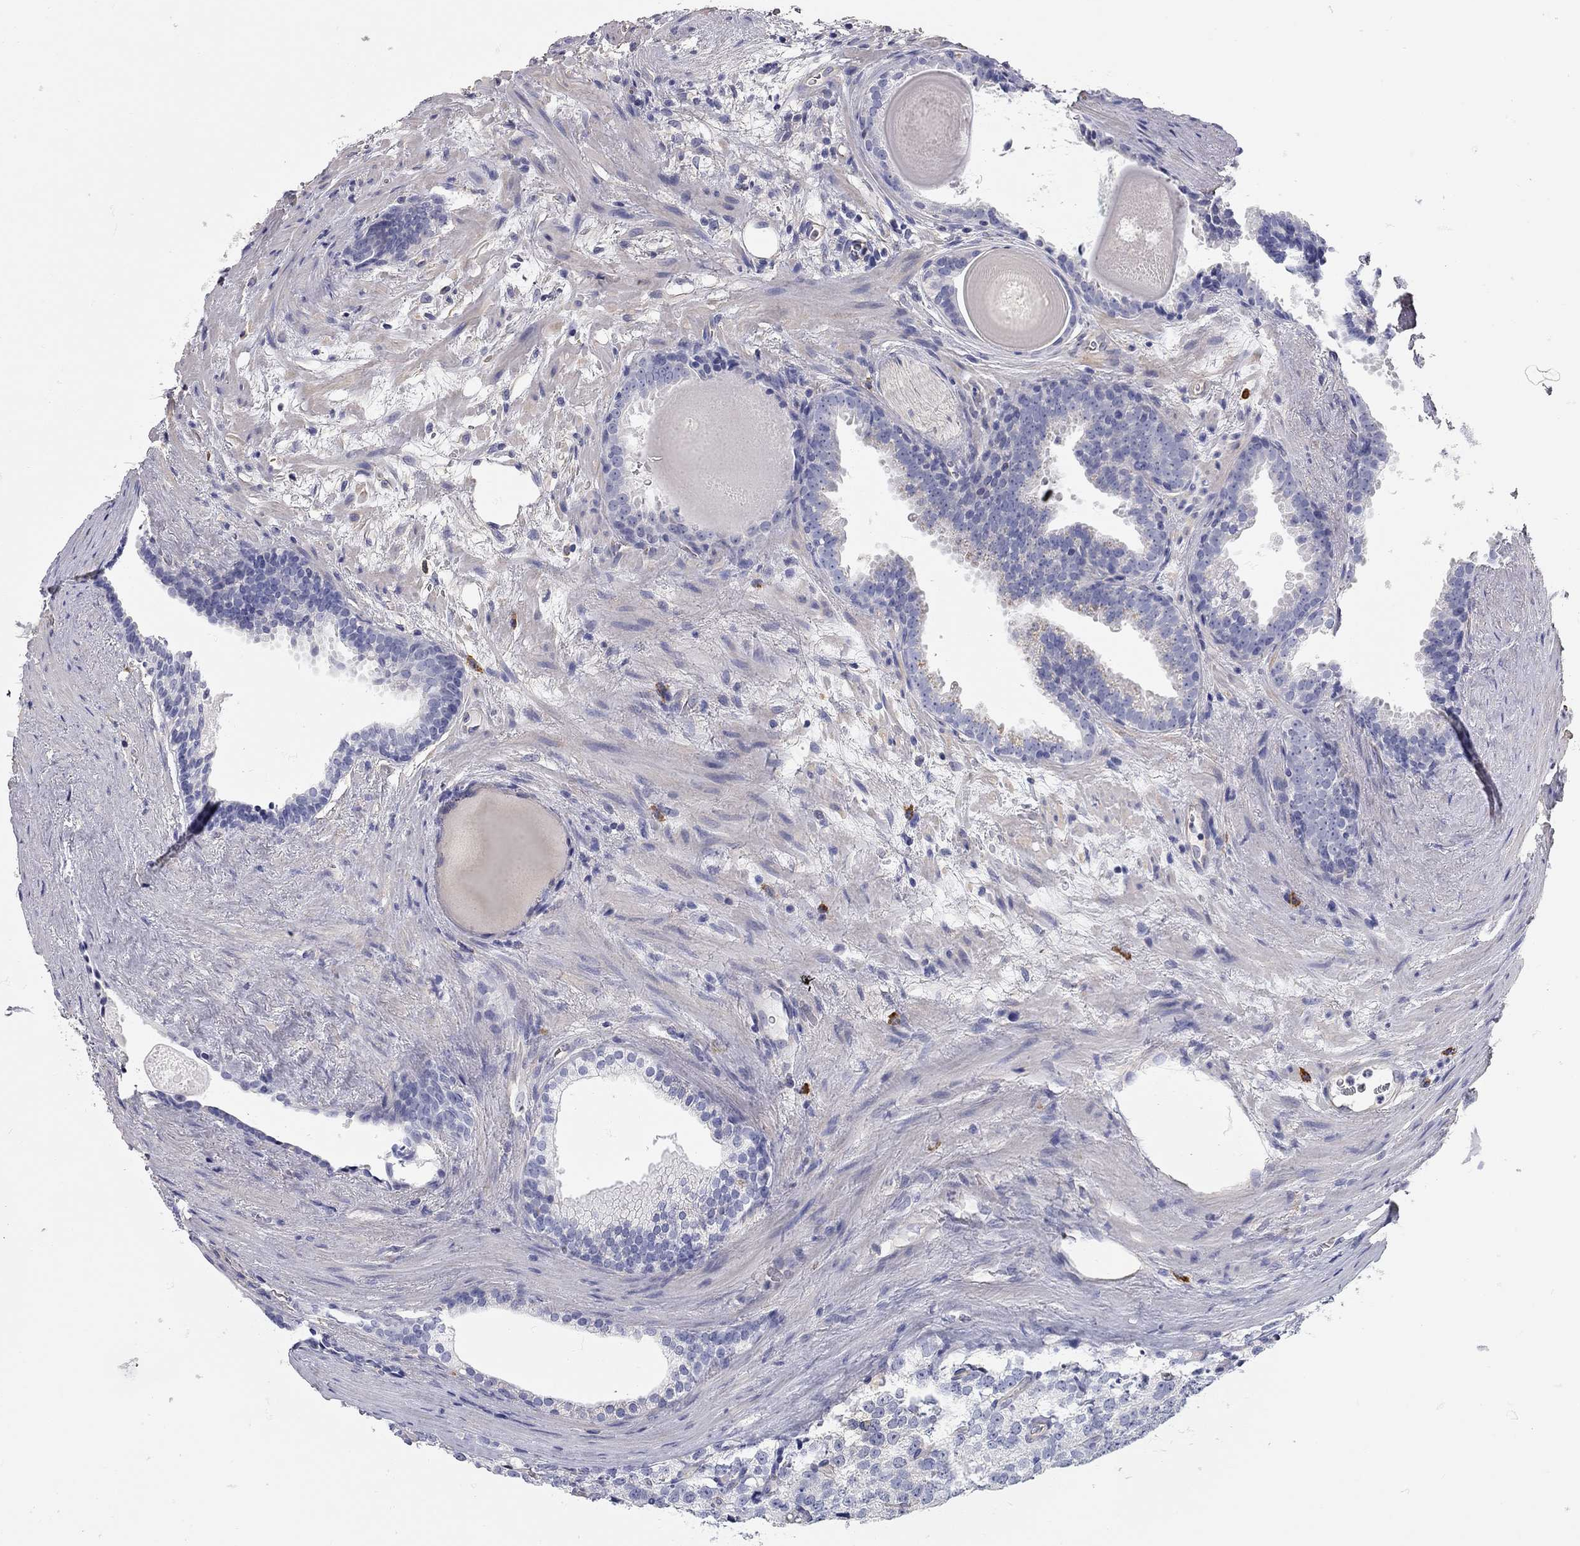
{"staining": {"intensity": "negative", "quantity": "none", "location": "none"}, "tissue": "prostate cancer", "cell_type": "Tumor cells", "image_type": "cancer", "snomed": [{"axis": "morphology", "description": "Adenocarcinoma, High grade"}, {"axis": "topography", "description": "Prostate and seminal vesicle, NOS"}], "caption": "Immunohistochemistry histopathology image of prostate cancer (adenocarcinoma (high-grade)) stained for a protein (brown), which displays no expression in tumor cells.", "gene": "C10orf90", "patient": {"sex": "male", "age": 62}}